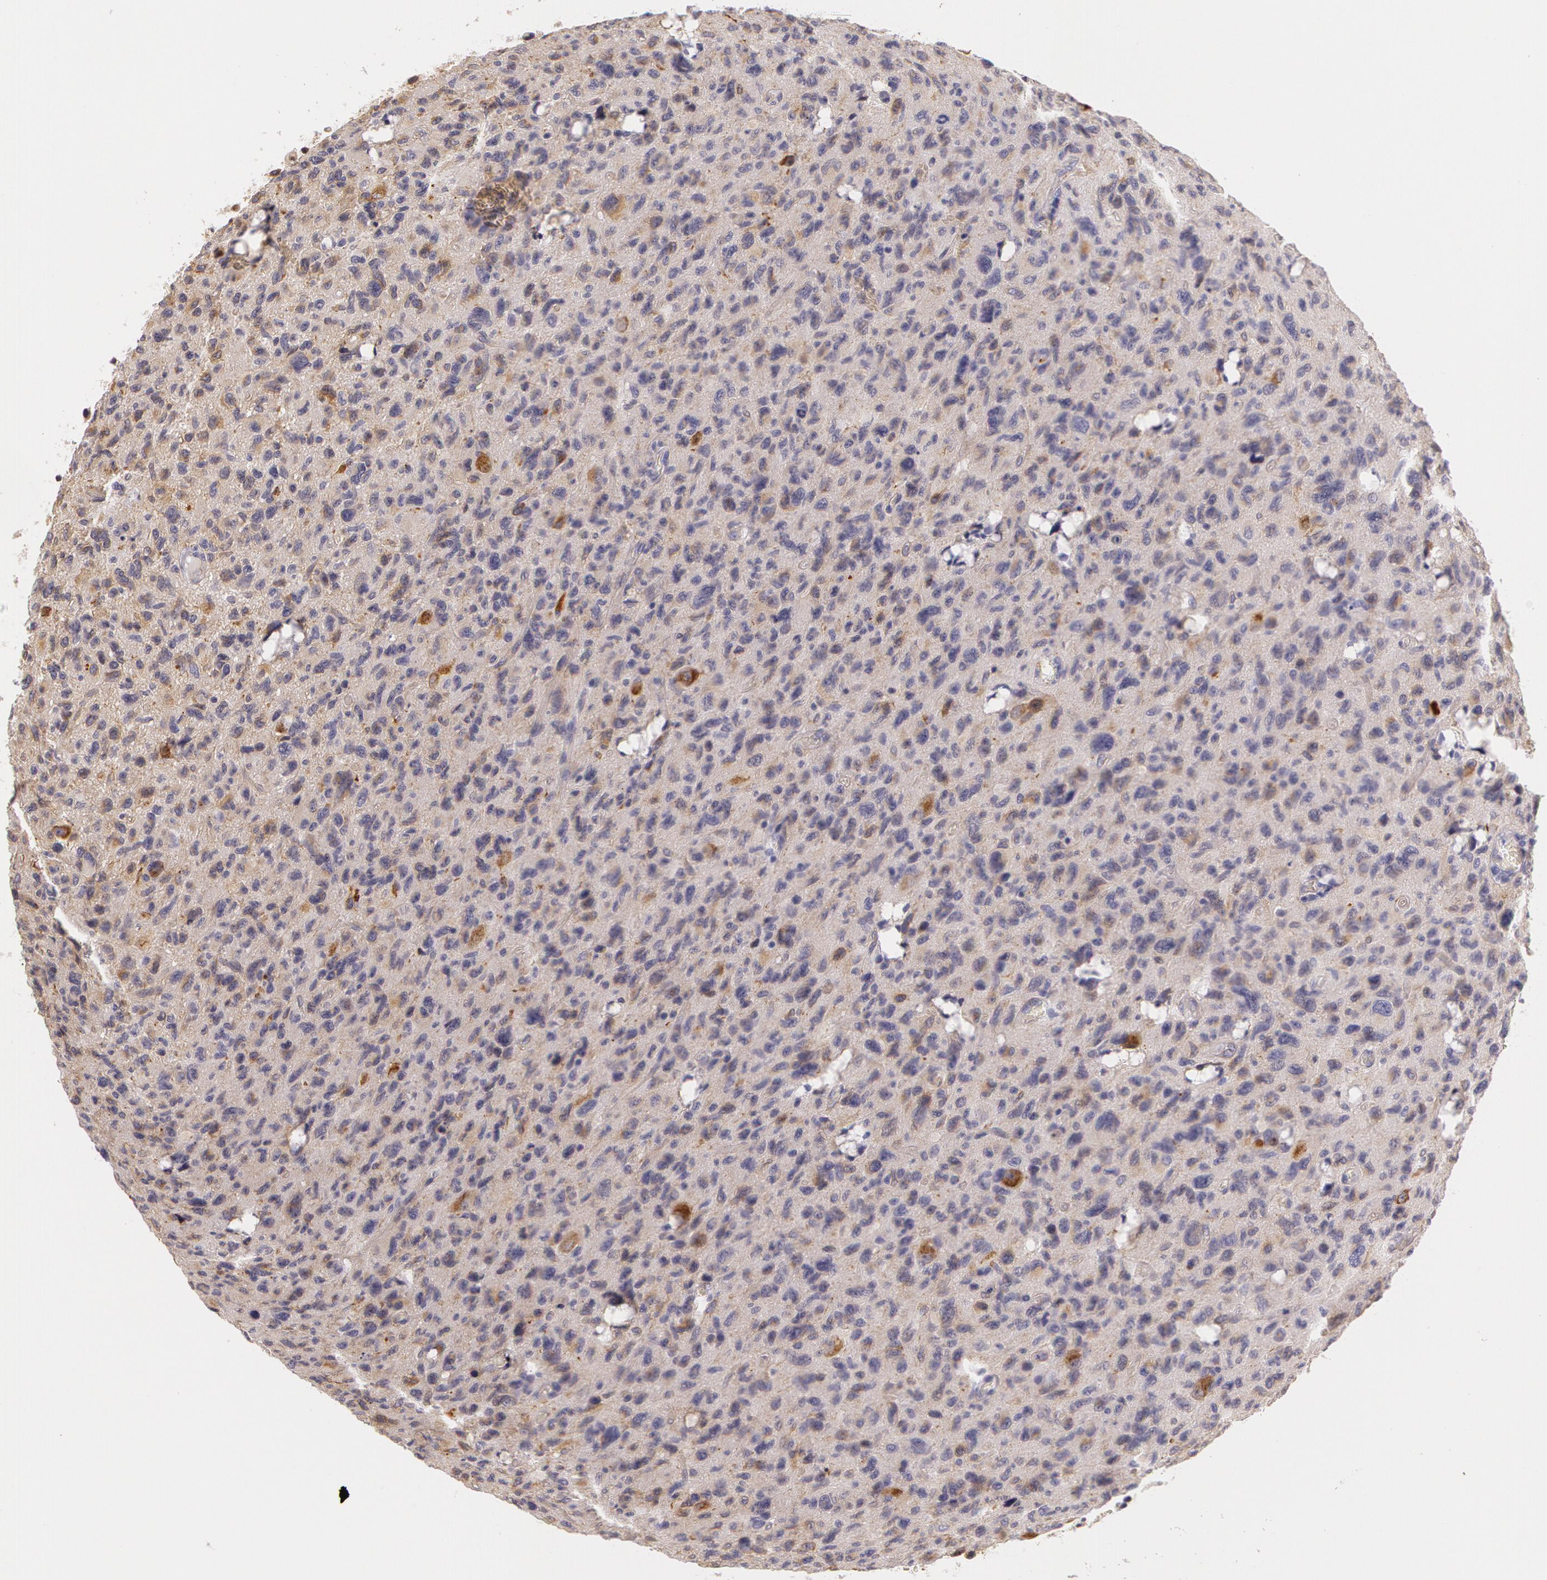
{"staining": {"intensity": "weak", "quantity": ">75%", "location": "cytoplasmic/membranous"}, "tissue": "glioma", "cell_type": "Tumor cells", "image_type": "cancer", "snomed": [{"axis": "morphology", "description": "Glioma, malignant, High grade"}, {"axis": "topography", "description": "Brain"}], "caption": "Brown immunohistochemical staining in human malignant glioma (high-grade) demonstrates weak cytoplasmic/membranous staining in about >75% of tumor cells.", "gene": "APP", "patient": {"sex": "female", "age": 60}}